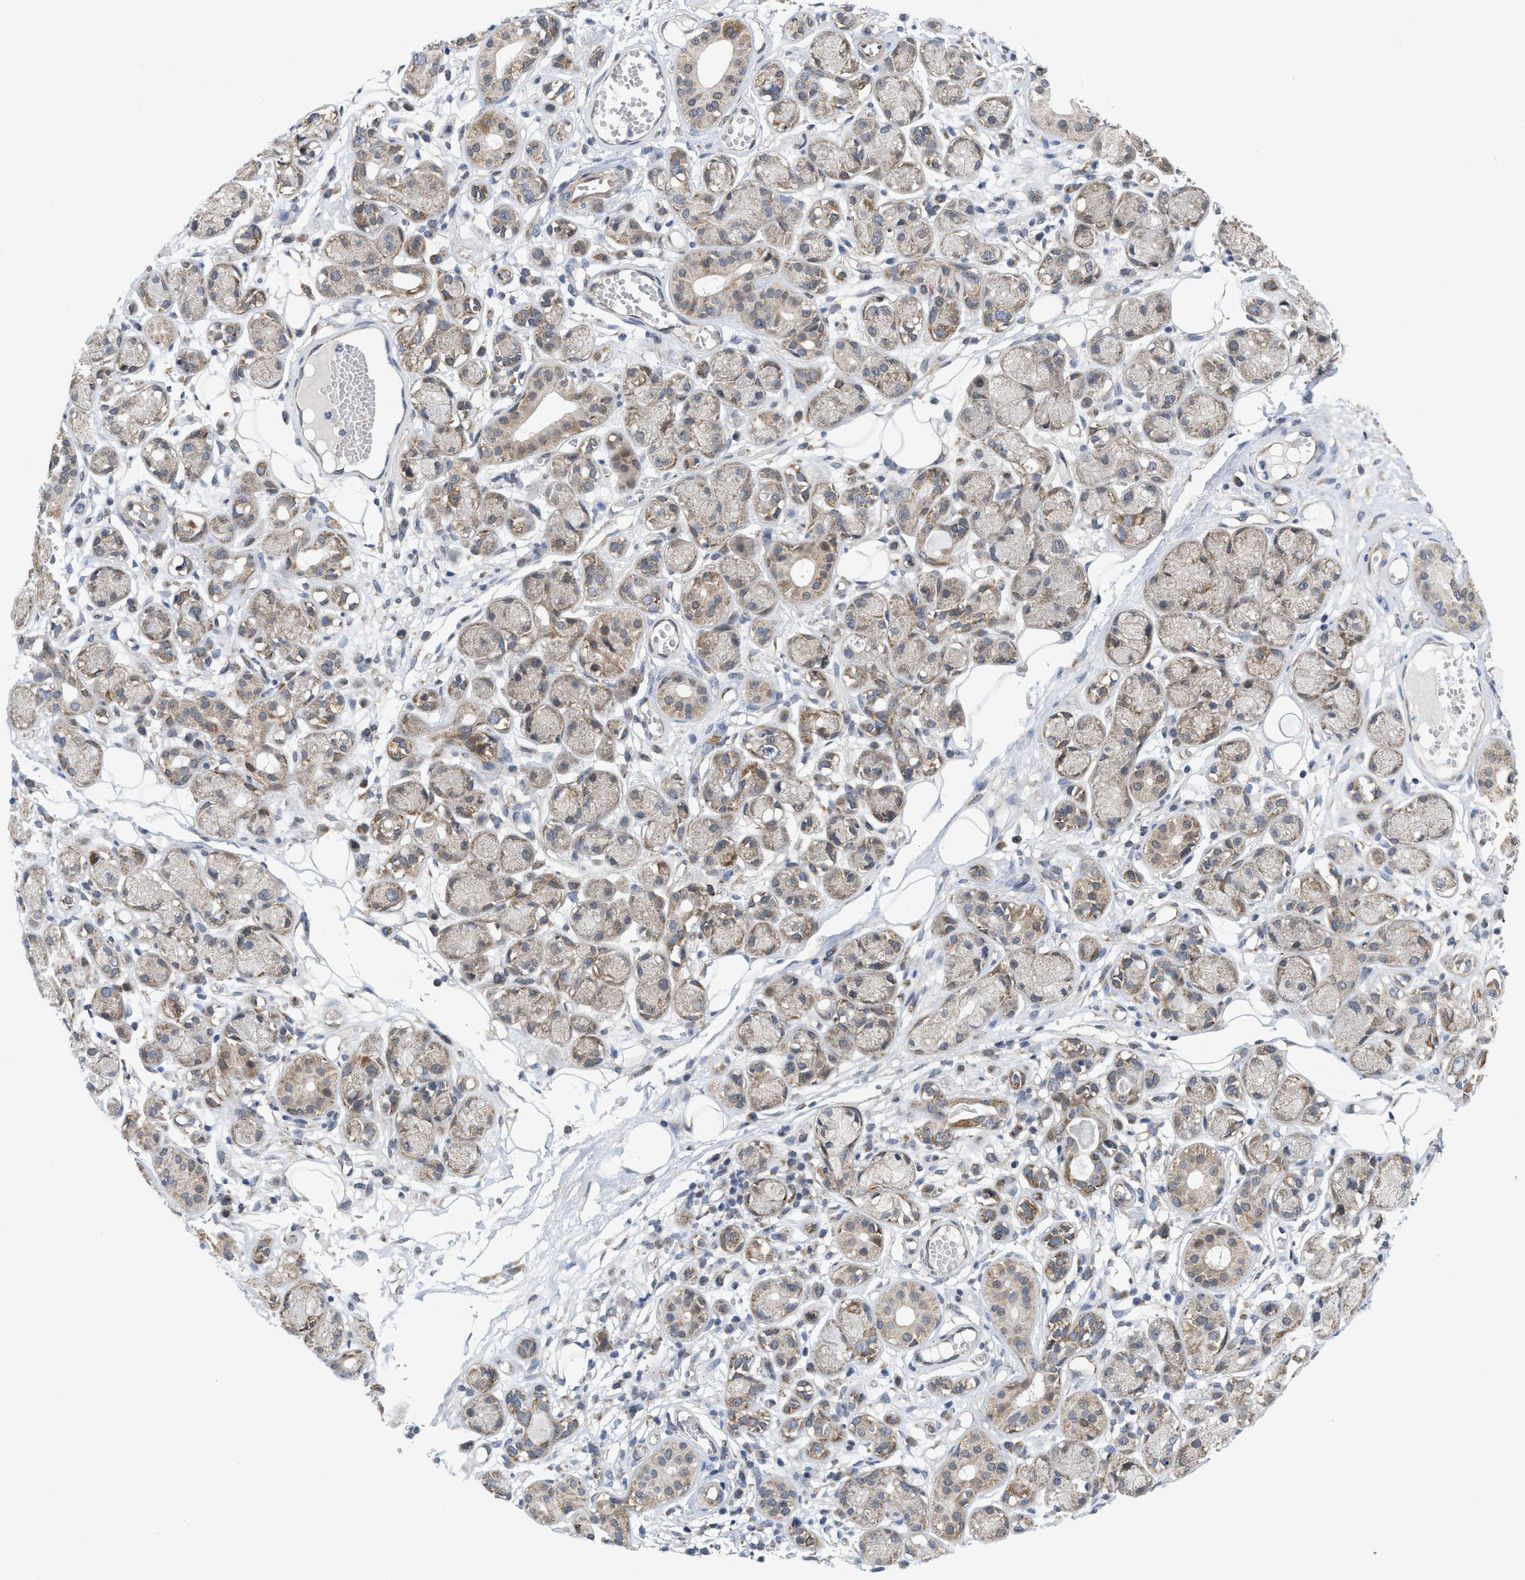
{"staining": {"intensity": "moderate", "quantity": "<25%", "location": "cytoplasmic/membranous"}, "tissue": "adipose tissue", "cell_type": "Adipocytes", "image_type": "normal", "snomed": [{"axis": "morphology", "description": "Normal tissue, NOS"}, {"axis": "morphology", "description": "Inflammation, NOS"}, {"axis": "topography", "description": "Salivary gland"}, {"axis": "topography", "description": "Peripheral nerve tissue"}], "caption": "Immunohistochemical staining of normal human adipose tissue shows low levels of moderate cytoplasmic/membranous staining in about <25% of adipocytes.", "gene": "EOGT", "patient": {"sex": "female", "age": 75}}